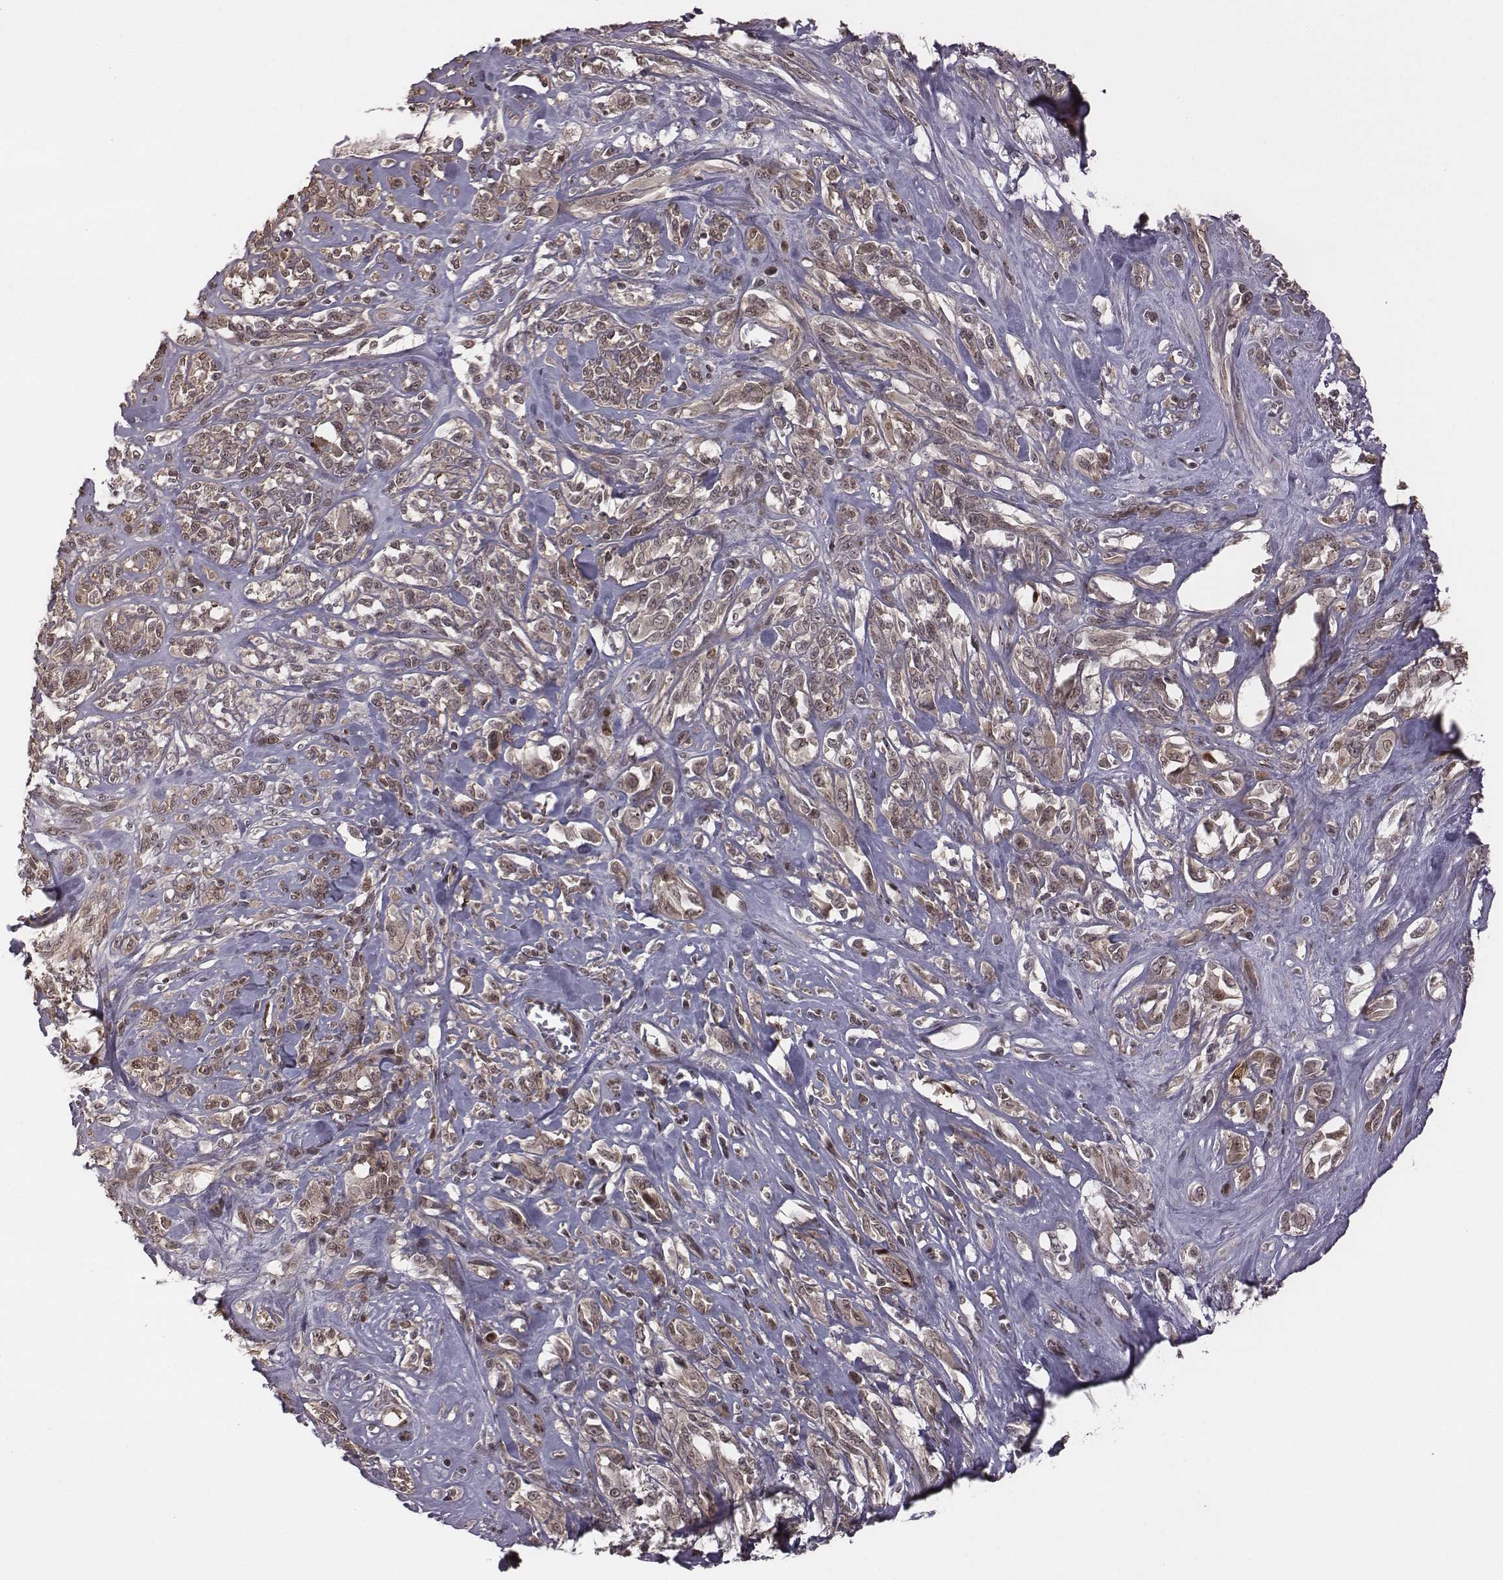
{"staining": {"intensity": "negative", "quantity": "none", "location": "none"}, "tissue": "melanoma", "cell_type": "Tumor cells", "image_type": "cancer", "snomed": [{"axis": "morphology", "description": "Malignant melanoma, NOS"}, {"axis": "topography", "description": "Skin"}], "caption": "Protein analysis of malignant melanoma reveals no significant expression in tumor cells. (Immunohistochemistry, brightfield microscopy, high magnification).", "gene": "RPL3", "patient": {"sex": "female", "age": 91}}